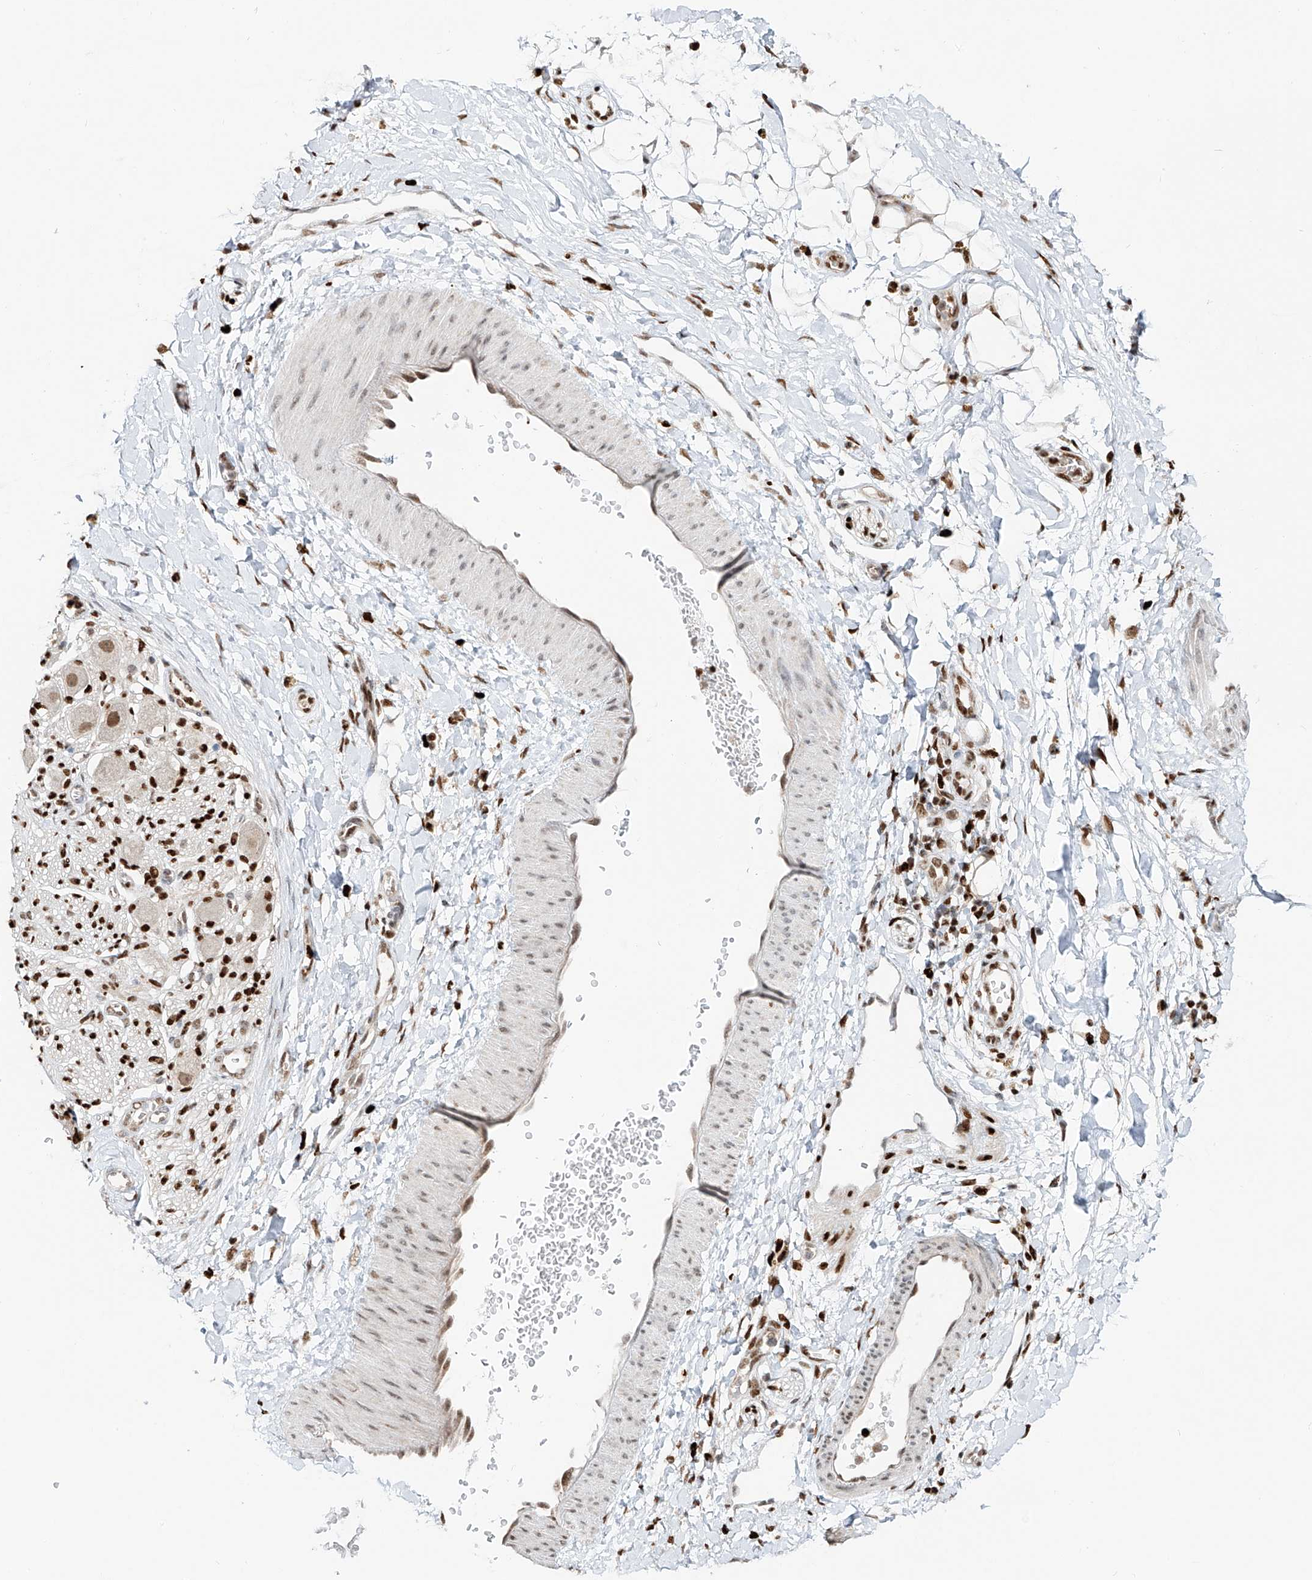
{"staining": {"intensity": "moderate", "quantity": "25%-75%", "location": "nuclear"}, "tissue": "adipose tissue", "cell_type": "Adipocytes", "image_type": "normal", "snomed": [{"axis": "morphology", "description": "Normal tissue, NOS"}, {"axis": "topography", "description": "Kidney"}, {"axis": "topography", "description": "Peripheral nerve tissue"}], "caption": "Immunohistochemical staining of benign human adipose tissue exhibits moderate nuclear protein positivity in approximately 25%-75% of adipocytes.", "gene": "DZIP1L", "patient": {"sex": "male", "age": 7}}